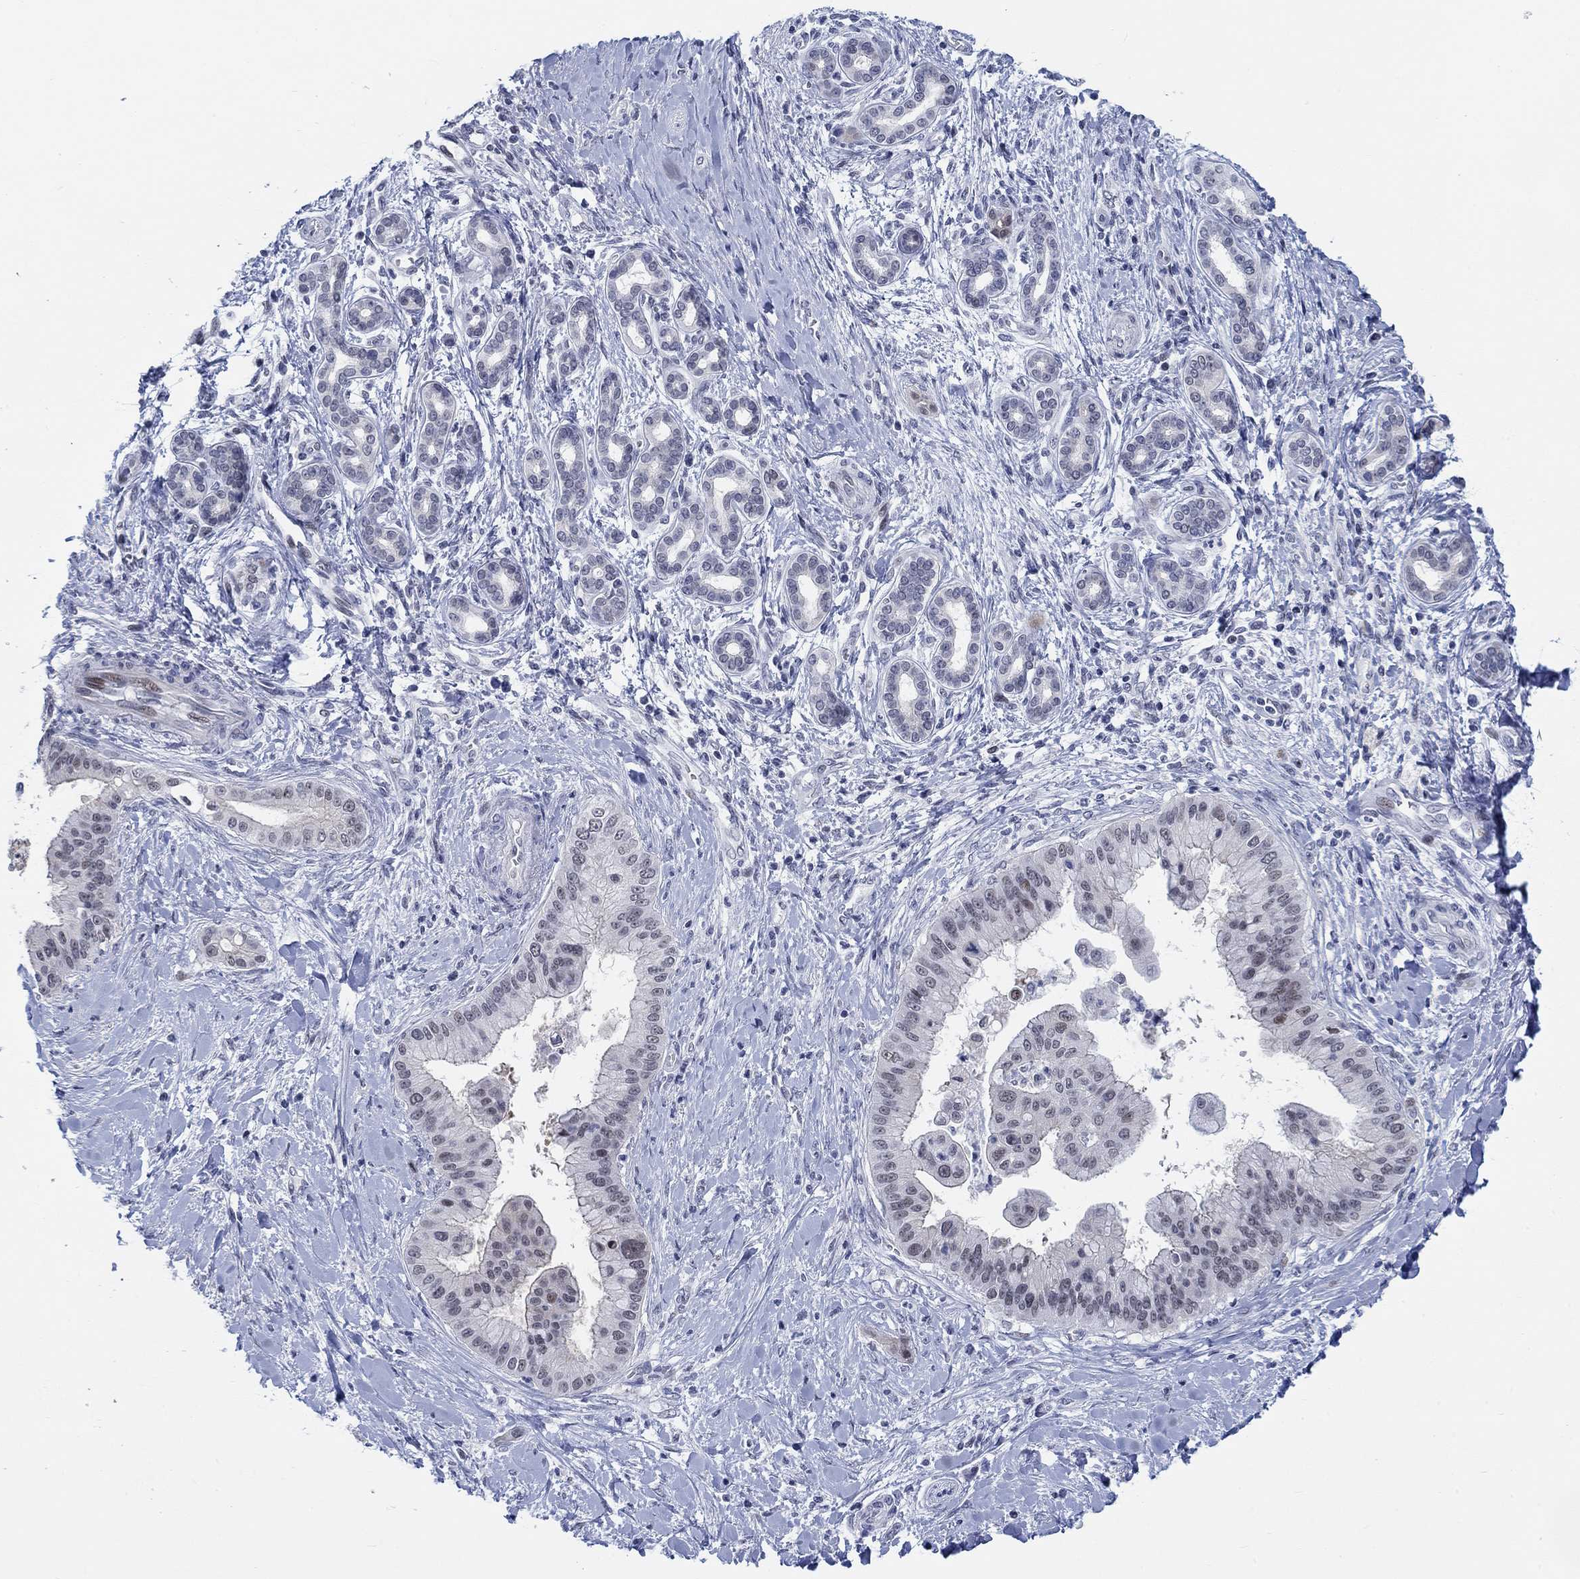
{"staining": {"intensity": "negative", "quantity": "none", "location": "none"}, "tissue": "liver cancer", "cell_type": "Tumor cells", "image_type": "cancer", "snomed": [{"axis": "morphology", "description": "Cholangiocarcinoma"}, {"axis": "topography", "description": "Liver"}], "caption": "Liver cancer stained for a protein using immunohistochemistry displays no staining tumor cells.", "gene": "NEU3", "patient": {"sex": "female", "age": 54}}